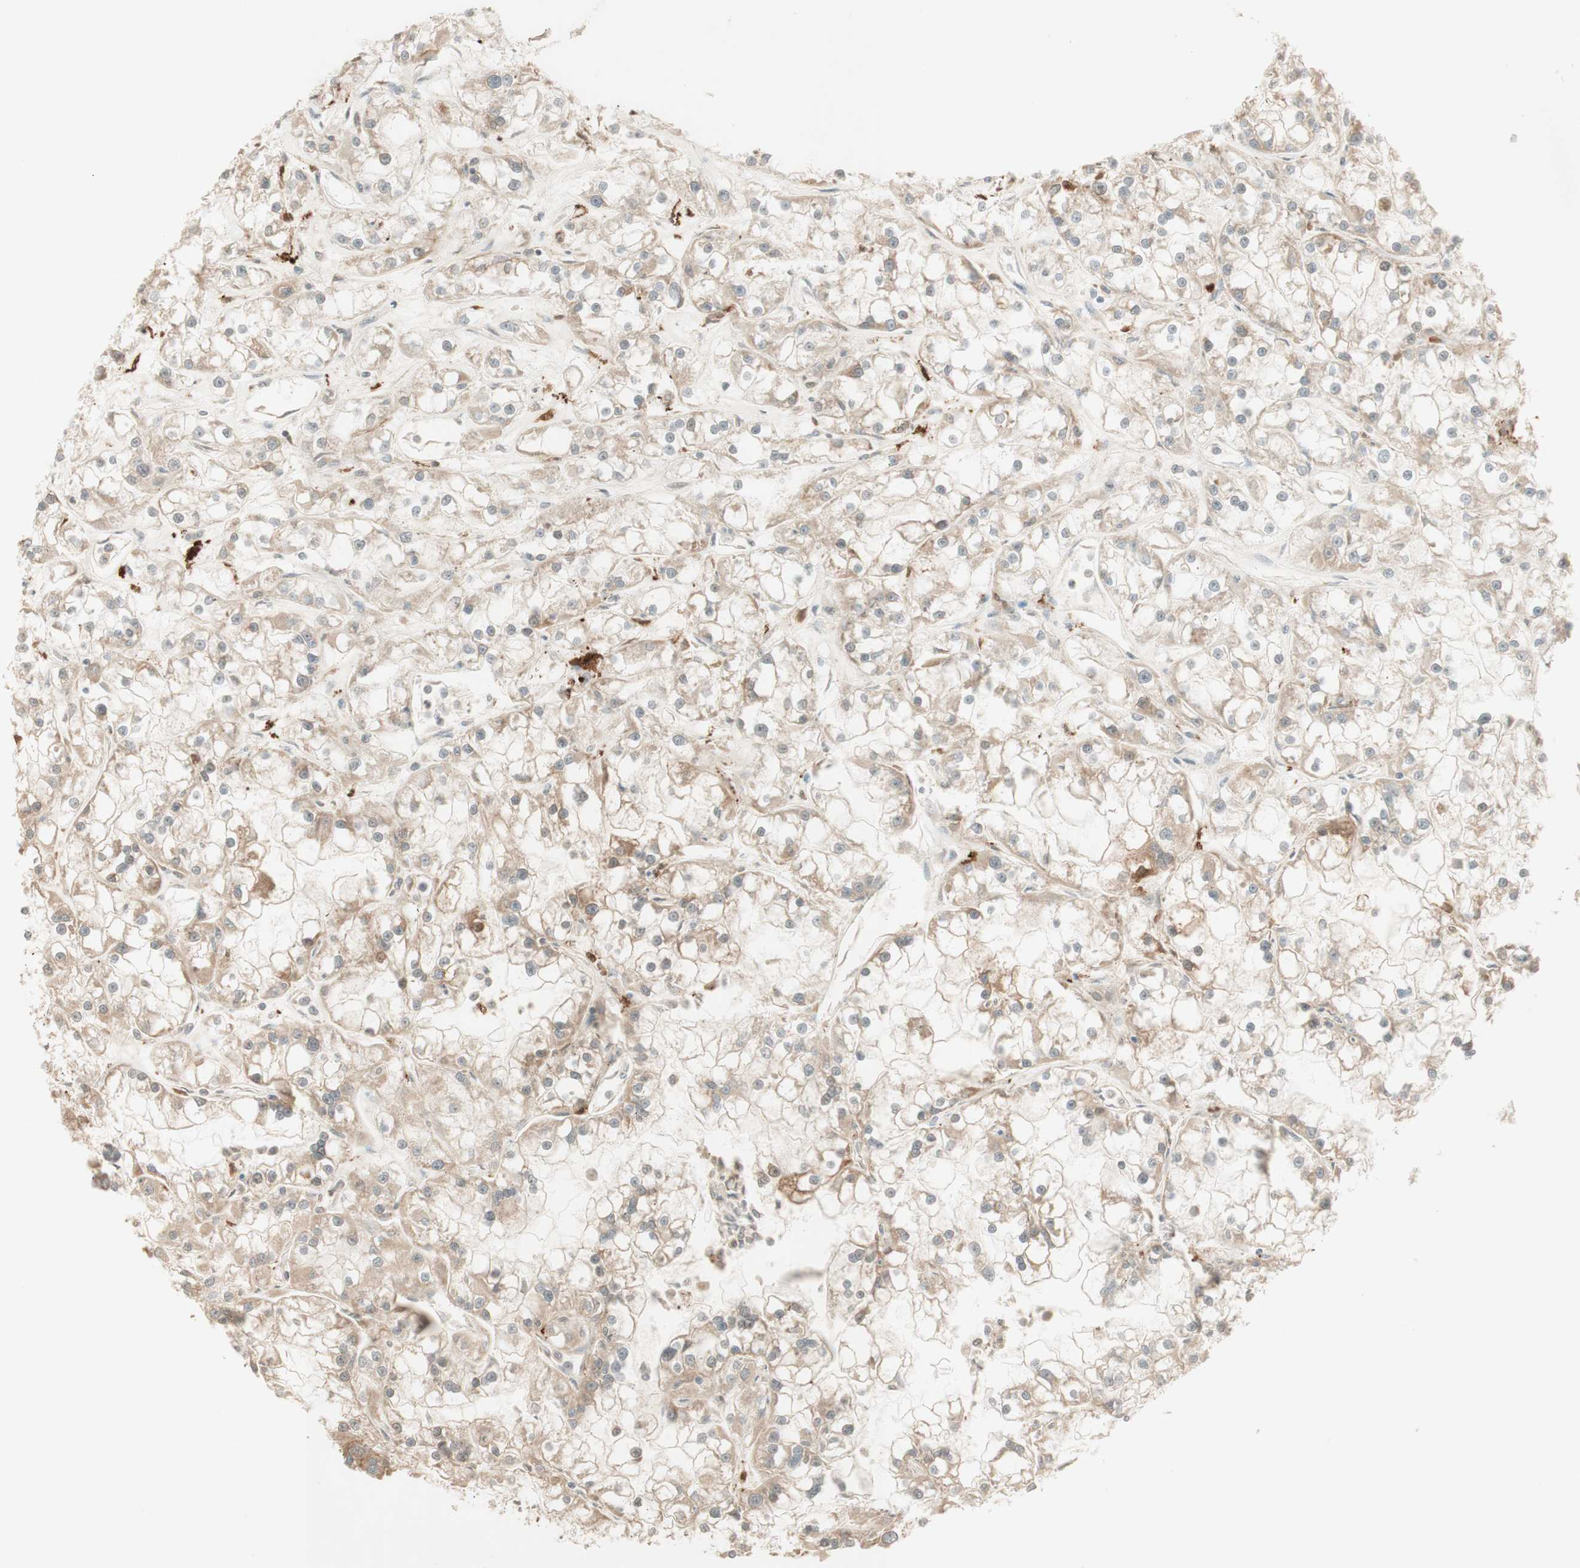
{"staining": {"intensity": "moderate", "quantity": ">75%", "location": "cytoplasmic/membranous"}, "tissue": "renal cancer", "cell_type": "Tumor cells", "image_type": "cancer", "snomed": [{"axis": "morphology", "description": "Adenocarcinoma, NOS"}, {"axis": "topography", "description": "Kidney"}], "caption": "A brown stain highlights moderate cytoplasmic/membranous staining of a protein in human renal adenocarcinoma tumor cells.", "gene": "CLCN2", "patient": {"sex": "female", "age": 52}}